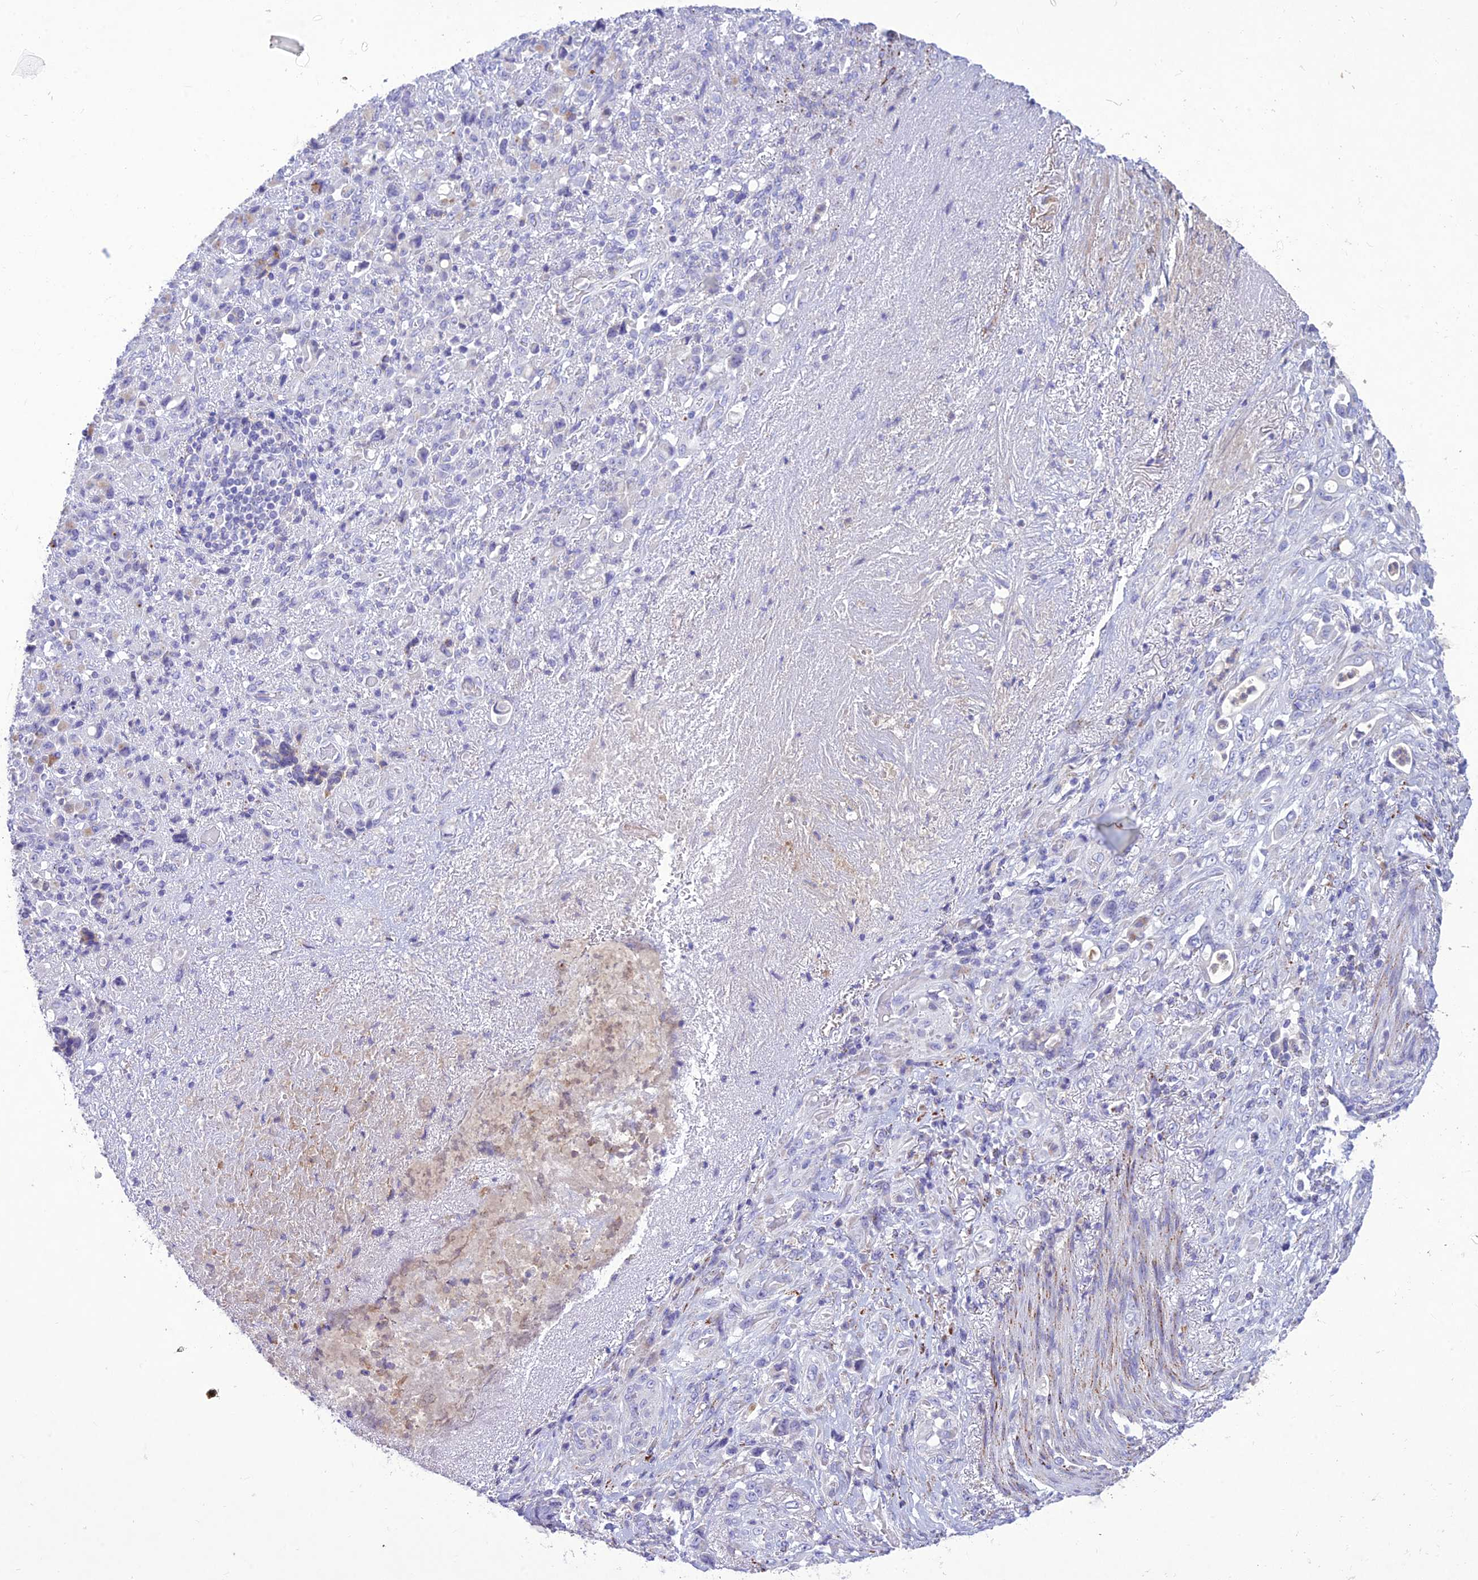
{"staining": {"intensity": "negative", "quantity": "none", "location": "none"}, "tissue": "stomach cancer", "cell_type": "Tumor cells", "image_type": "cancer", "snomed": [{"axis": "morphology", "description": "Normal tissue, NOS"}, {"axis": "morphology", "description": "Adenocarcinoma, NOS"}, {"axis": "topography", "description": "Stomach"}], "caption": "Immunohistochemistry photomicrograph of neoplastic tissue: human stomach cancer stained with DAB exhibits no significant protein staining in tumor cells.", "gene": "SLC13A5", "patient": {"sex": "female", "age": 79}}